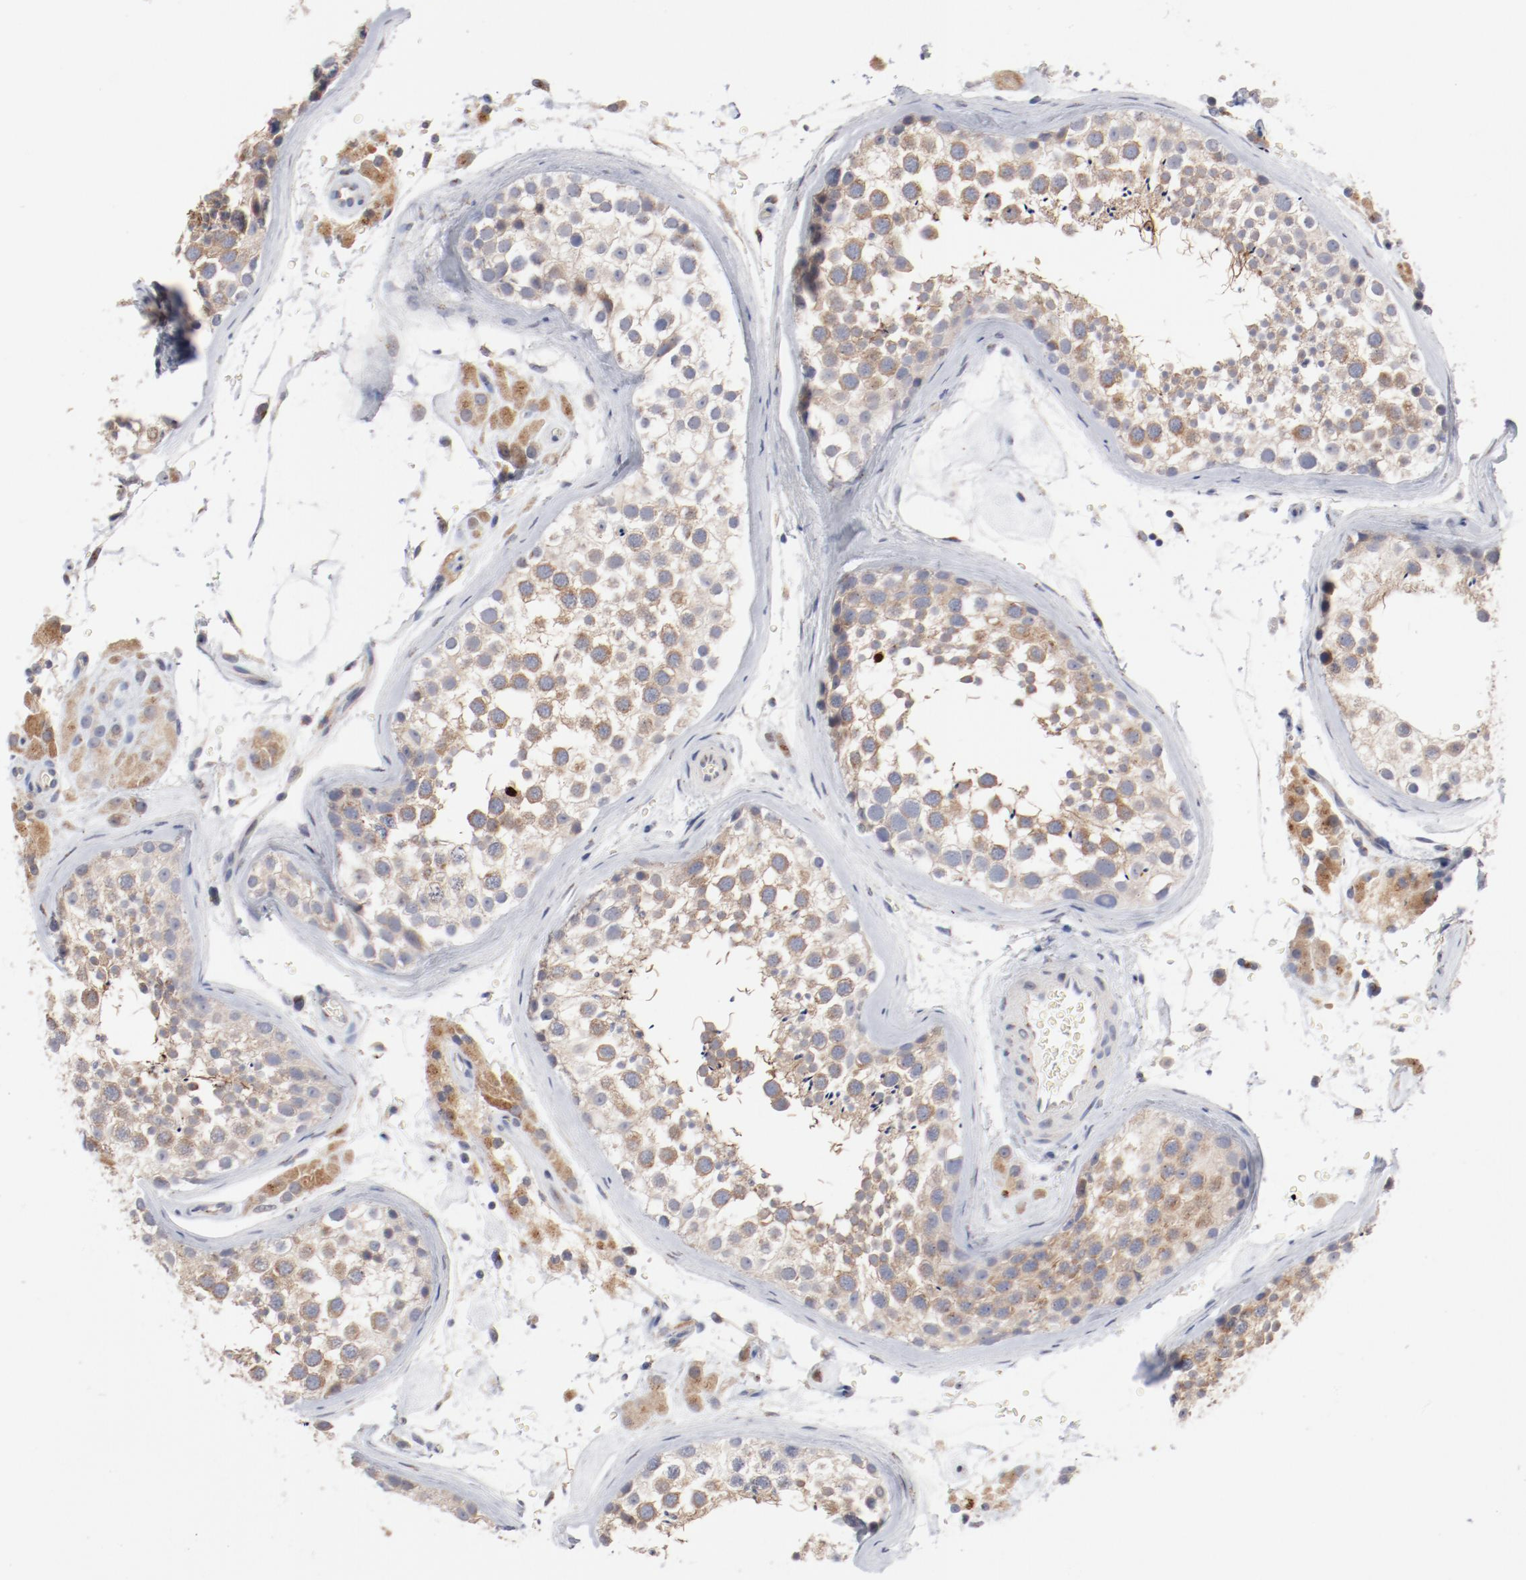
{"staining": {"intensity": "weak", "quantity": ">75%", "location": "cytoplasmic/membranous"}, "tissue": "testis", "cell_type": "Cells in seminiferous ducts", "image_type": "normal", "snomed": [{"axis": "morphology", "description": "Normal tissue, NOS"}, {"axis": "topography", "description": "Testis"}], "caption": "An image of human testis stained for a protein exhibits weak cytoplasmic/membranous brown staining in cells in seminiferous ducts. The protein of interest is stained brown, and the nuclei are stained in blue (DAB (3,3'-diaminobenzidine) IHC with brightfield microscopy, high magnification).", "gene": "AK7", "patient": {"sex": "male", "age": 46}}